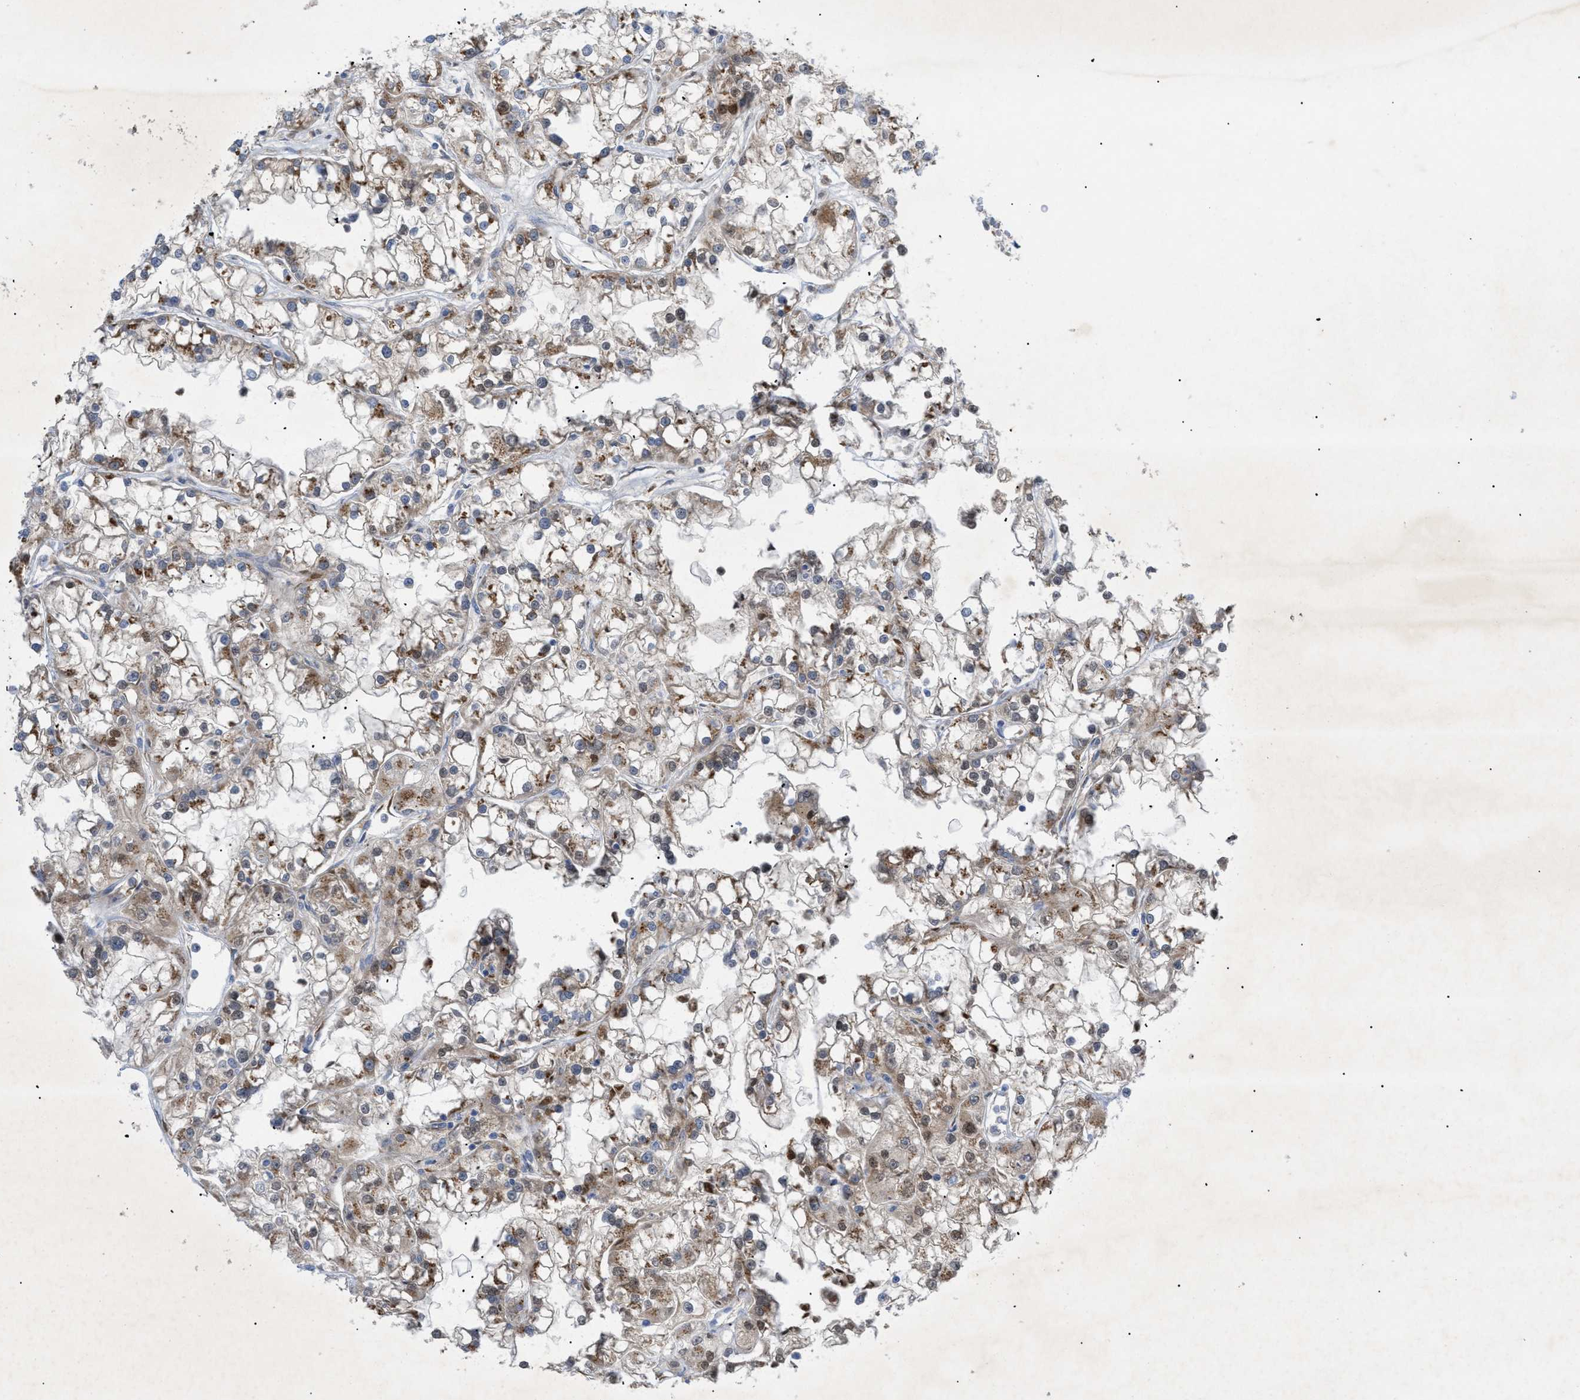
{"staining": {"intensity": "moderate", "quantity": ">75%", "location": "cytoplasmic/membranous,nuclear"}, "tissue": "renal cancer", "cell_type": "Tumor cells", "image_type": "cancer", "snomed": [{"axis": "morphology", "description": "Adenocarcinoma, NOS"}, {"axis": "topography", "description": "Kidney"}], "caption": "Protein staining of renal cancer tissue exhibits moderate cytoplasmic/membranous and nuclear staining in approximately >75% of tumor cells. The staining was performed using DAB, with brown indicating positive protein expression. Nuclei are stained blue with hematoxylin.", "gene": "SLC50A1", "patient": {"sex": "female", "age": 52}}